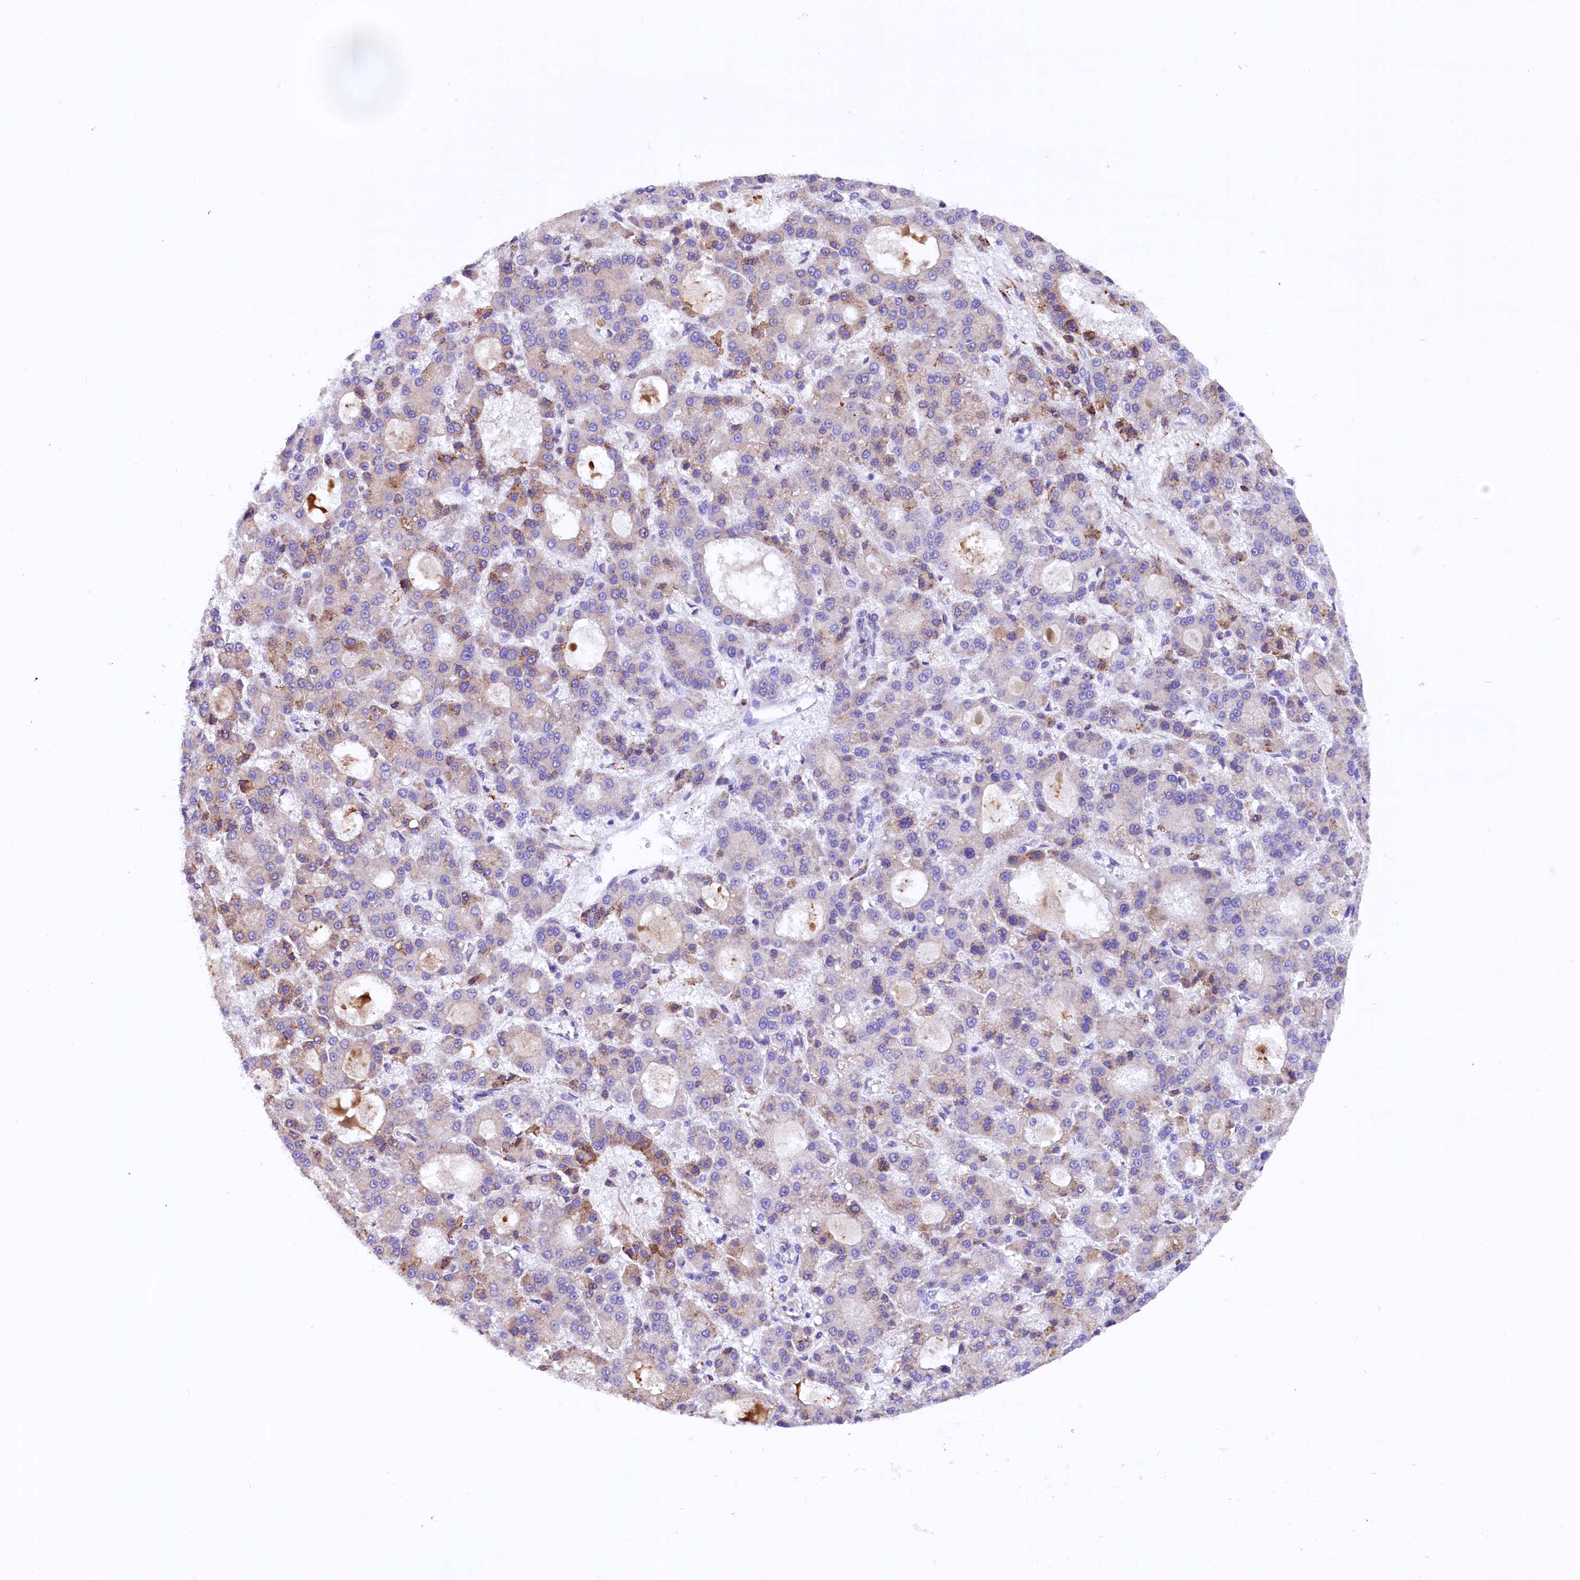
{"staining": {"intensity": "weak", "quantity": "<25%", "location": "cytoplasmic/membranous"}, "tissue": "liver cancer", "cell_type": "Tumor cells", "image_type": "cancer", "snomed": [{"axis": "morphology", "description": "Carcinoma, Hepatocellular, NOS"}, {"axis": "topography", "description": "Liver"}], "caption": "Immunohistochemistry (IHC) photomicrograph of neoplastic tissue: human liver hepatocellular carcinoma stained with DAB (3,3'-diaminobenzidine) demonstrates no significant protein positivity in tumor cells.", "gene": "CMTR2", "patient": {"sex": "male", "age": 70}}